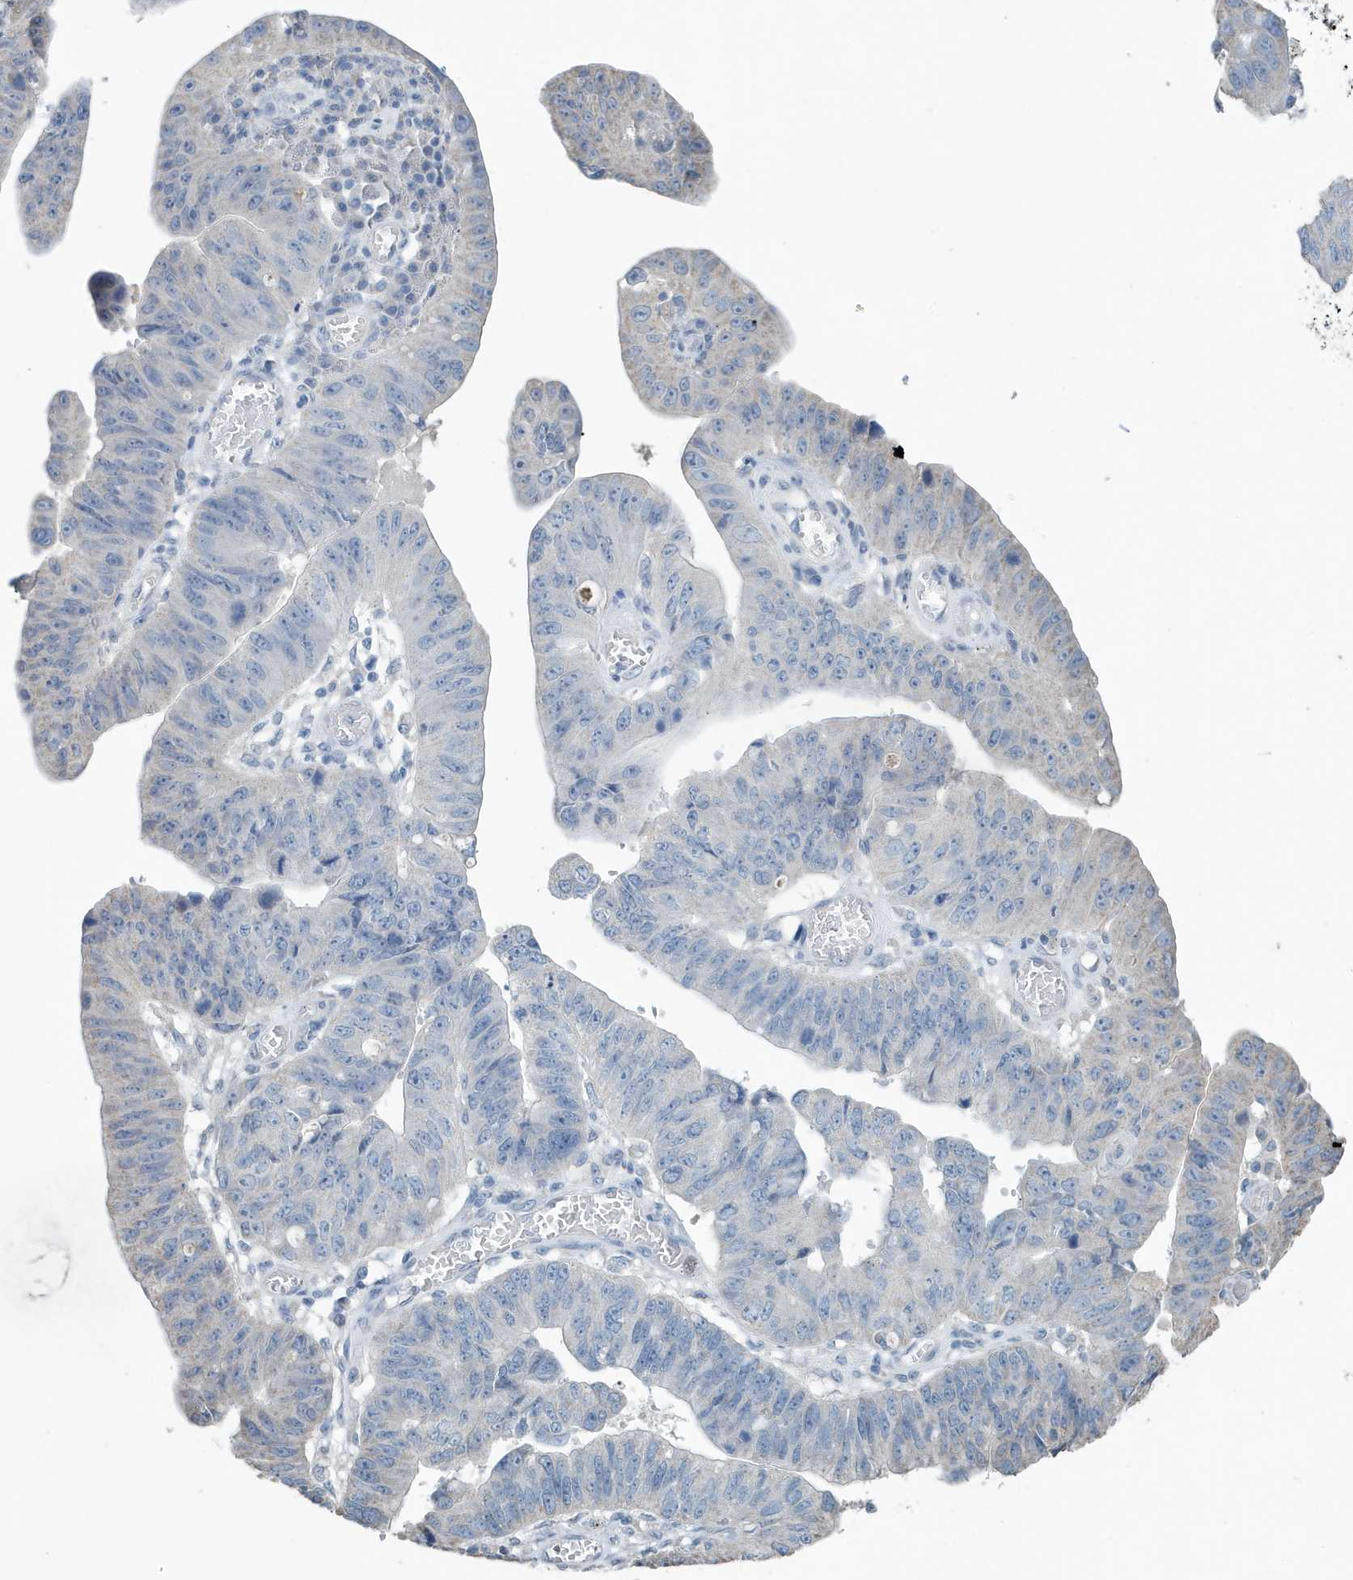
{"staining": {"intensity": "negative", "quantity": "none", "location": "none"}, "tissue": "stomach cancer", "cell_type": "Tumor cells", "image_type": "cancer", "snomed": [{"axis": "morphology", "description": "Adenocarcinoma, NOS"}, {"axis": "topography", "description": "Stomach"}], "caption": "Immunohistochemistry of human adenocarcinoma (stomach) displays no expression in tumor cells.", "gene": "UGT2B4", "patient": {"sex": "male", "age": 59}}